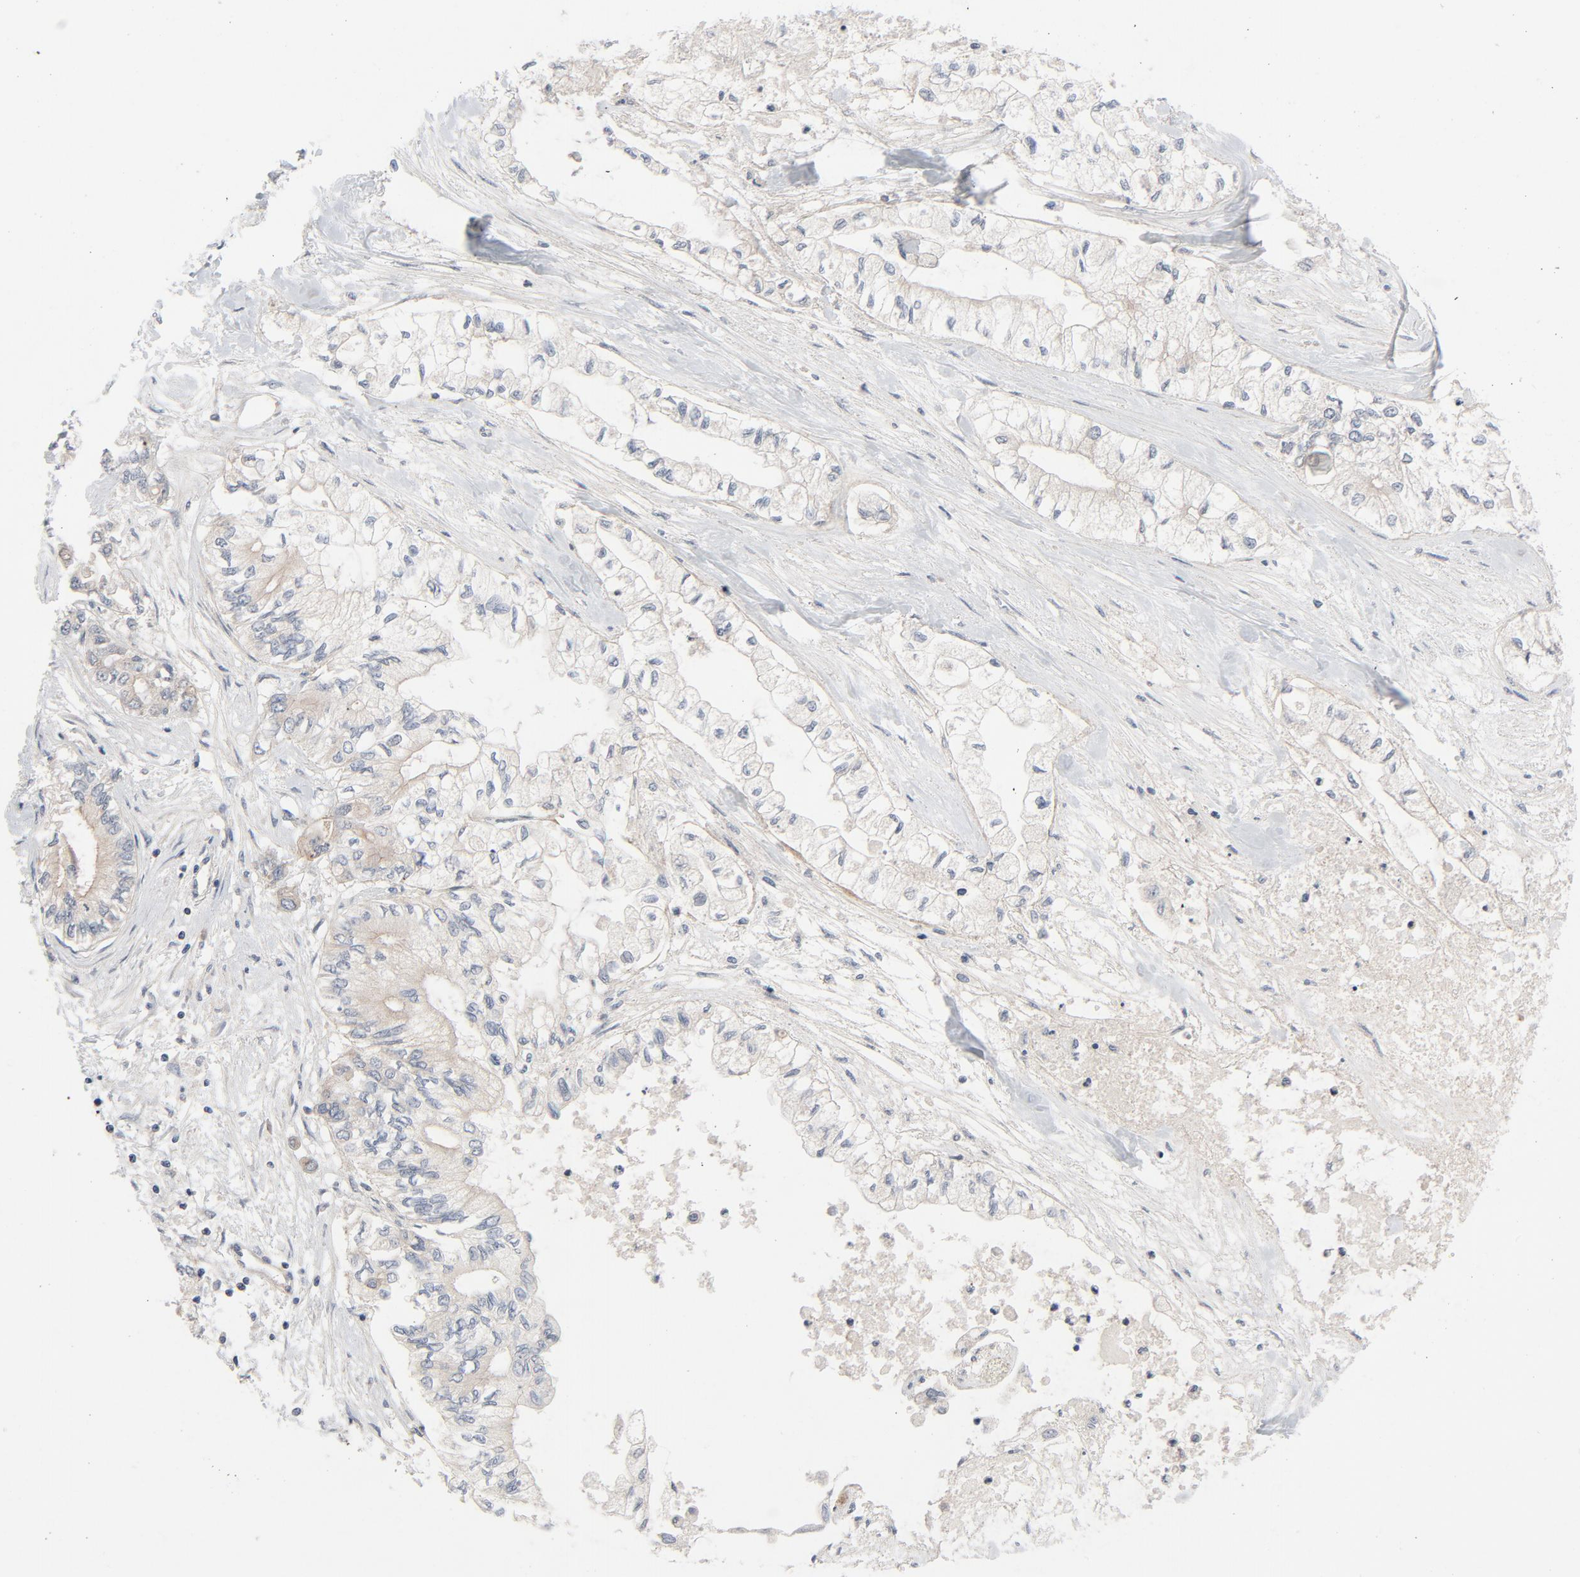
{"staining": {"intensity": "weak", "quantity": ">75%", "location": "cytoplasmic/membranous"}, "tissue": "pancreatic cancer", "cell_type": "Tumor cells", "image_type": "cancer", "snomed": [{"axis": "morphology", "description": "Adenocarcinoma, NOS"}, {"axis": "topography", "description": "Pancreas"}], "caption": "The image displays staining of adenocarcinoma (pancreatic), revealing weak cytoplasmic/membranous protein expression (brown color) within tumor cells.", "gene": "TSG101", "patient": {"sex": "male", "age": 79}}